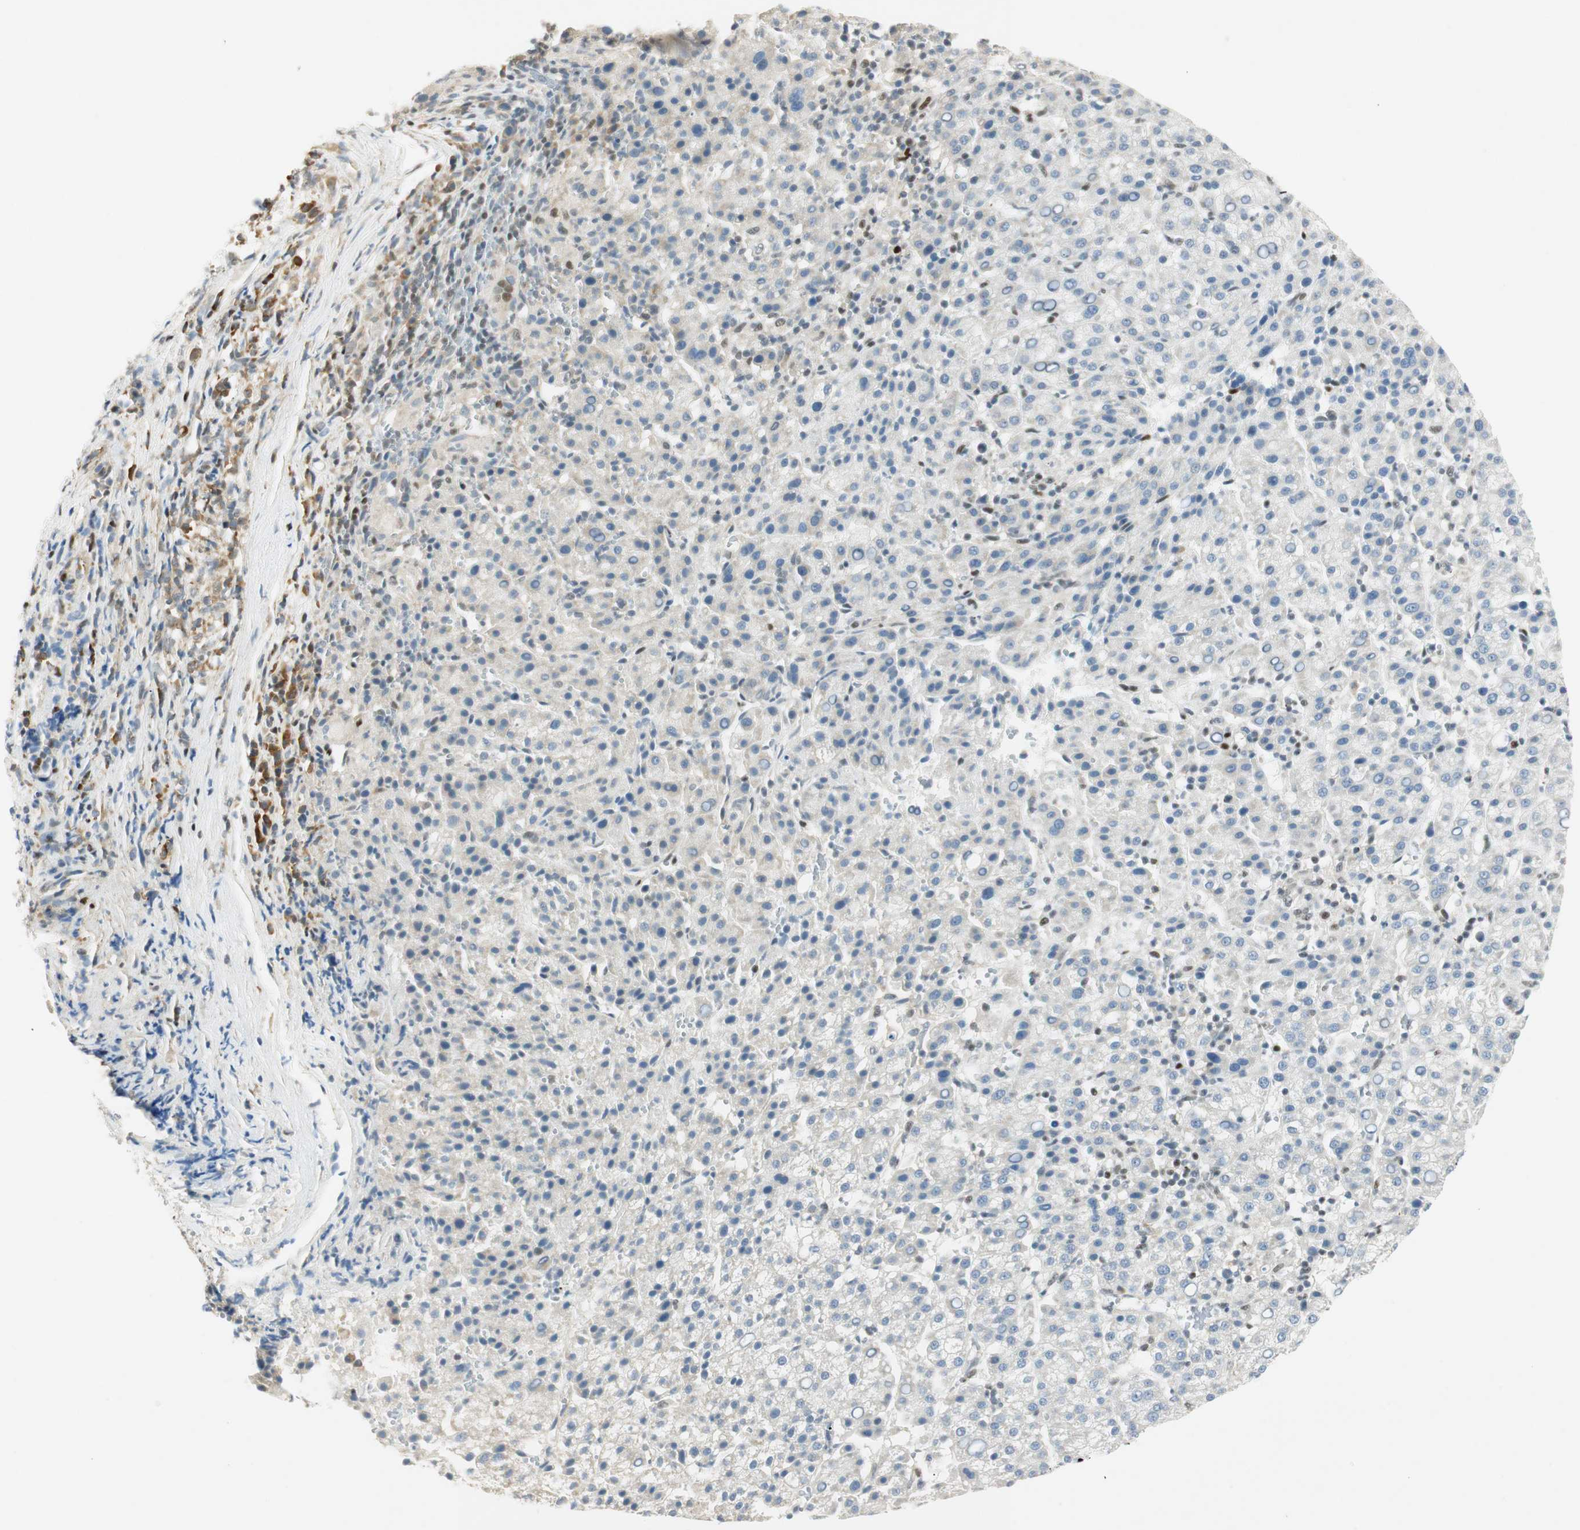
{"staining": {"intensity": "negative", "quantity": "none", "location": "none"}, "tissue": "liver cancer", "cell_type": "Tumor cells", "image_type": "cancer", "snomed": [{"axis": "morphology", "description": "Carcinoma, Hepatocellular, NOS"}, {"axis": "topography", "description": "Liver"}], "caption": "Immunohistochemistry image of neoplastic tissue: human liver hepatocellular carcinoma stained with DAB (3,3'-diaminobenzidine) shows no significant protein positivity in tumor cells. (DAB immunohistochemistry (IHC) with hematoxylin counter stain).", "gene": "MSX2", "patient": {"sex": "female", "age": 58}}